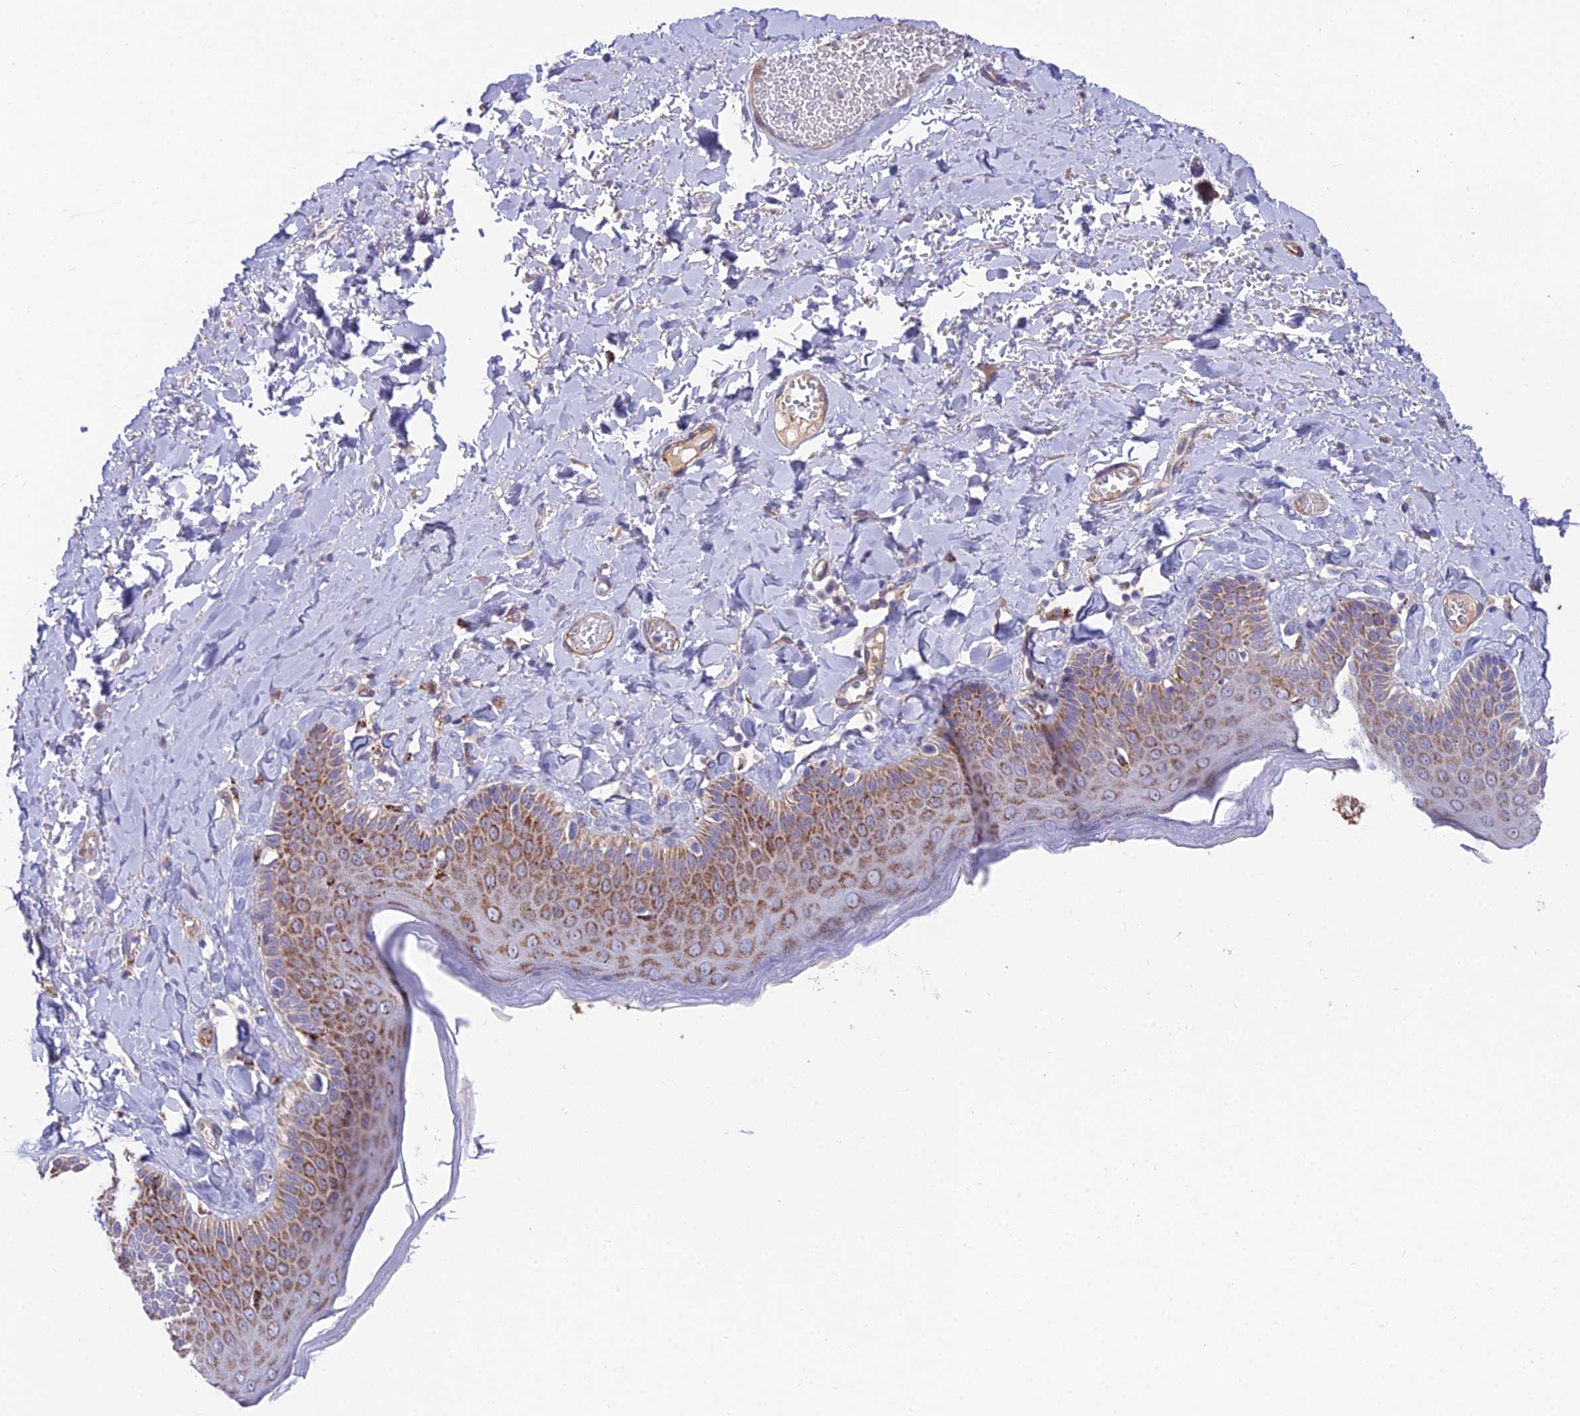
{"staining": {"intensity": "strong", "quantity": "25%-75%", "location": "cytoplasmic/membranous"}, "tissue": "skin", "cell_type": "Epidermal cells", "image_type": "normal", "snomed": [{"axis": "morphology", "description": "Normal tissue, NOS"}, {"axis": "topography", "description": "Anal"}], "caption": "This micrograph displays IHC staining of normal skin, with high strong cytoplasmic/membranous positivity in about 25%-75% of epidermal cells.", "gene": "TIGD6", "patient": {"sex": "male", "age": 69}}